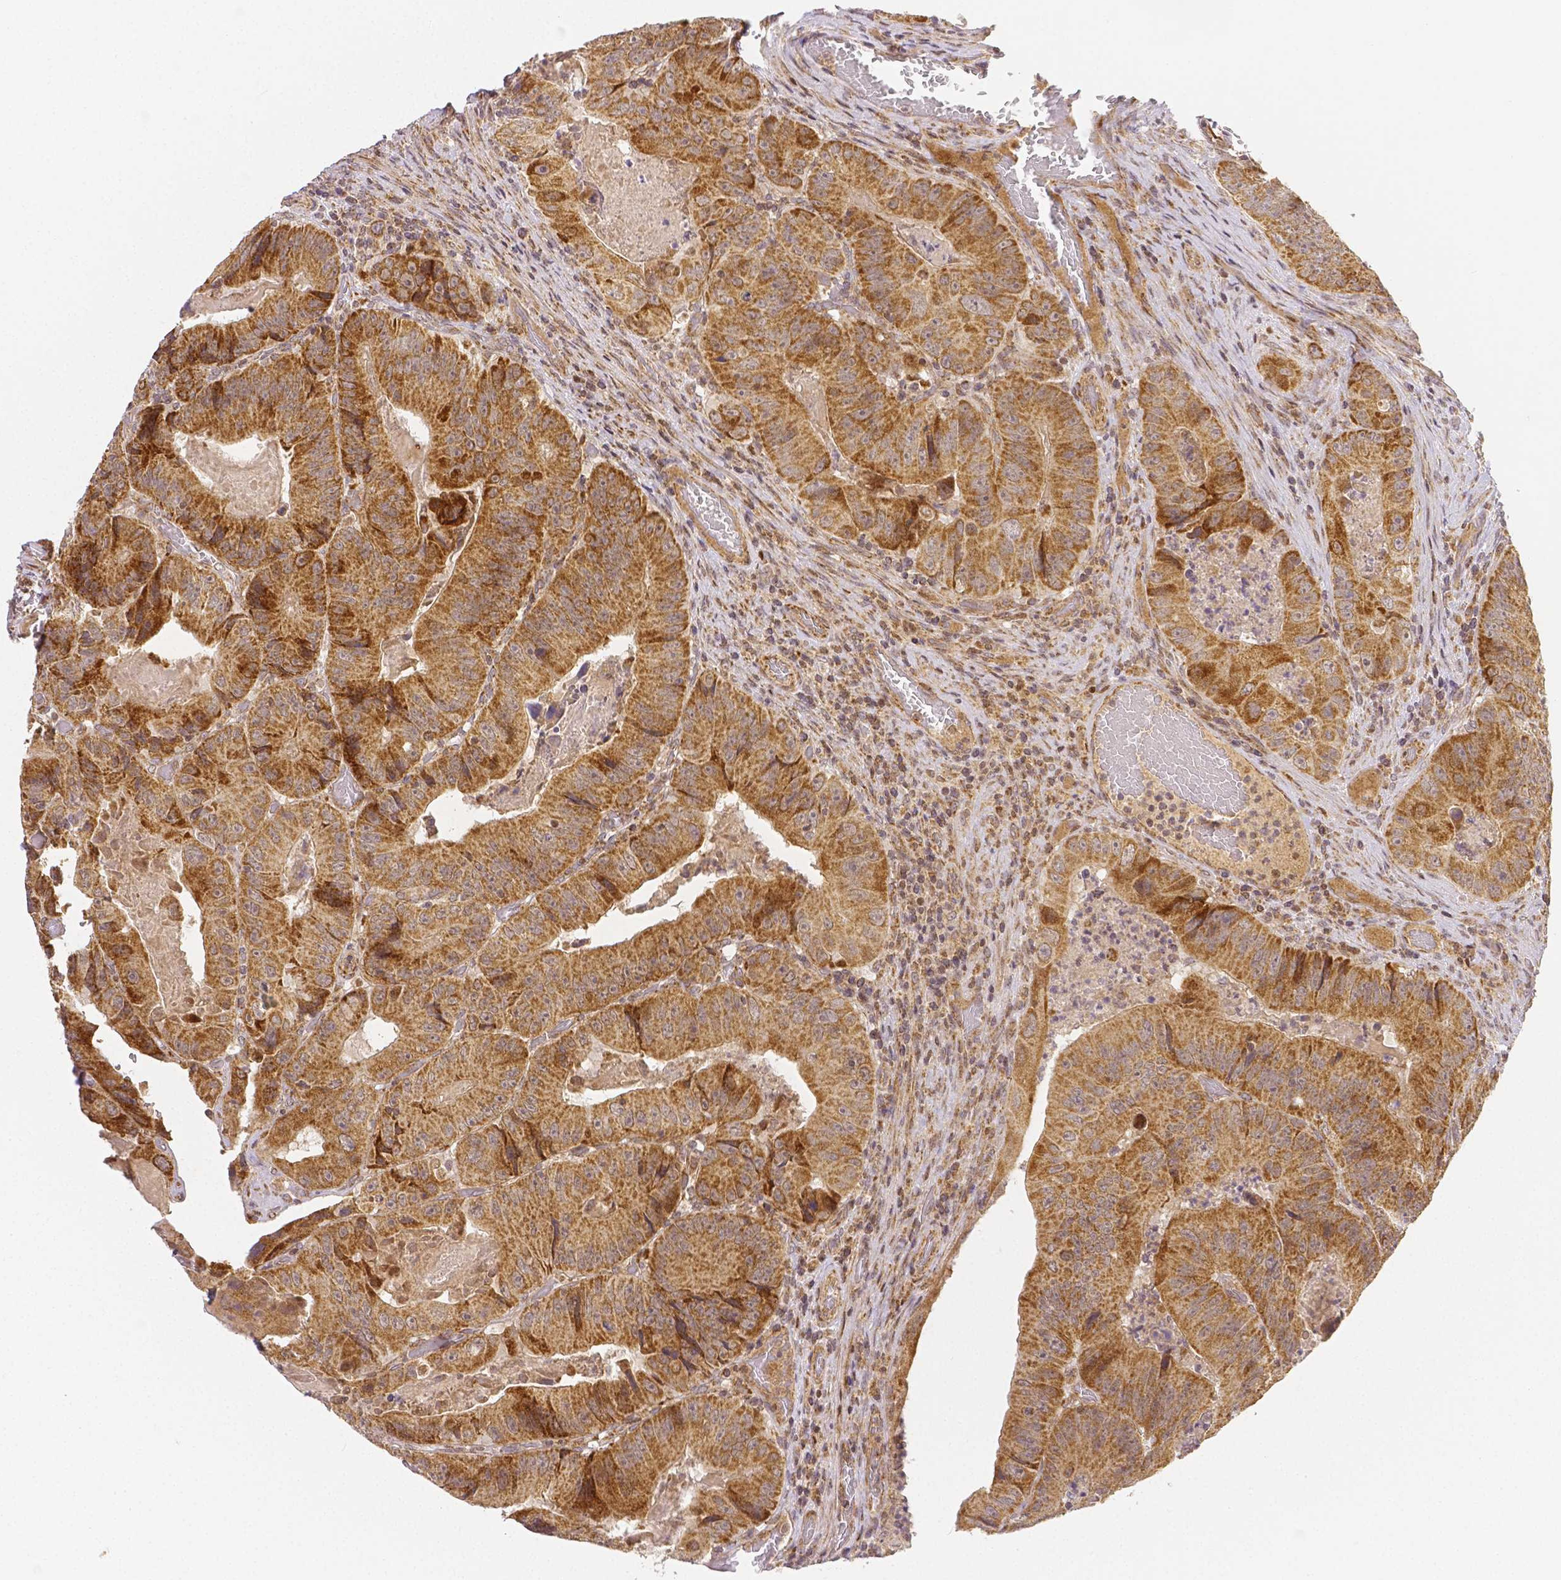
{"staining": {"intensity": "strong", "quantity": ">75%", "location": "cytoplasmic/membranous"}, "tissue": "colorectal cancer", "cell_type": "Tumor cells", "image_type": "cancer", "snomed": [{"axis": "morphology", "description": "Adenocarcinoma, NOS"}, {"axis": "topography", "description": "Colon"}], "caption": "IHC photomicrograph of colorectal cancer stained for a protein (brown), which demonstrates high levels of strong cytoplasmic/membranous expression in about >75% of tumor cells.", "gene": "RHOT1", "patient": {"sex": "female", "age": 86}}